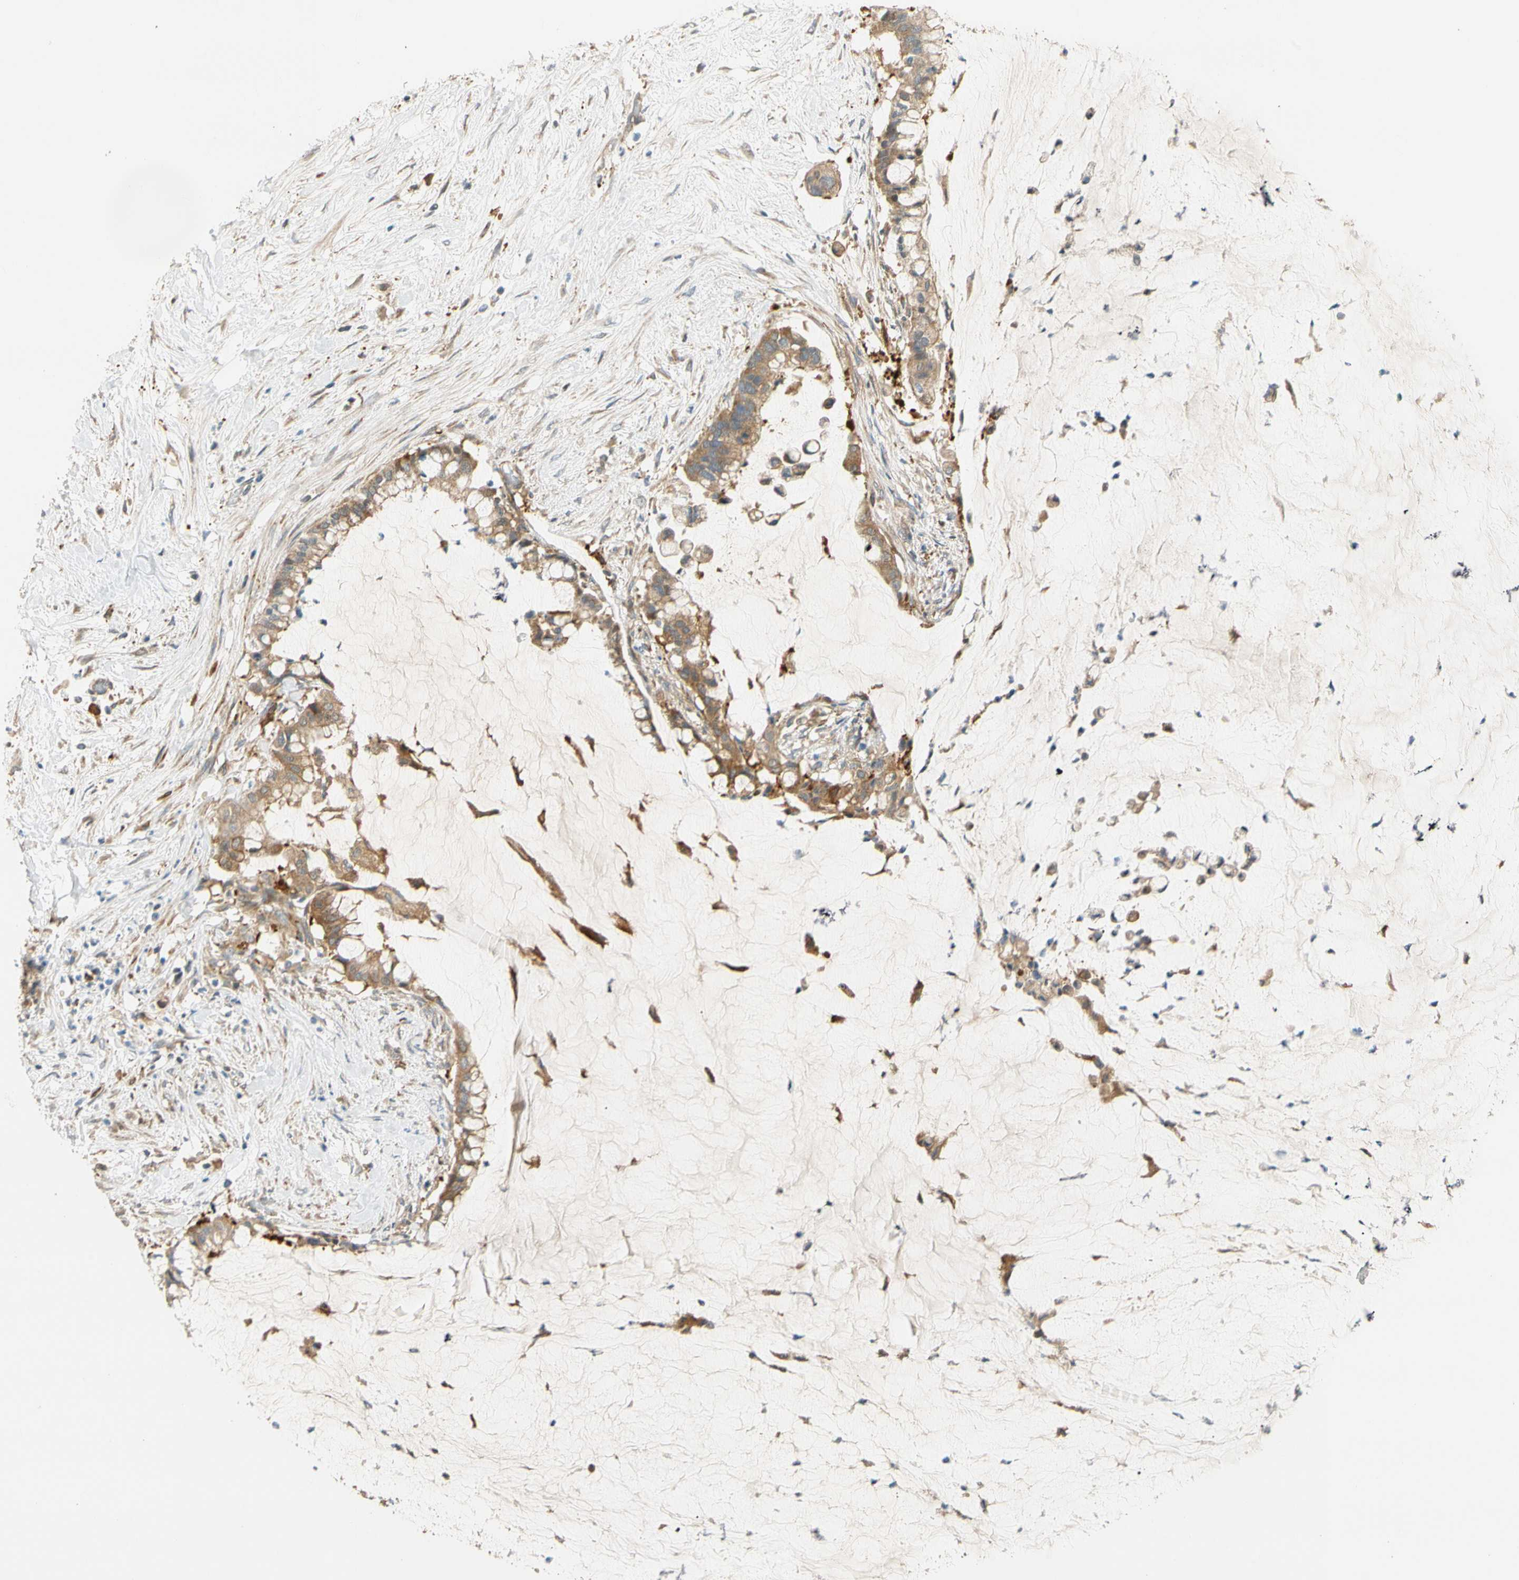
{"staining": {"intensity": "moderate", "quantity": ">75%", "location": "cytoplasmic/membranous"}, "tissue": "pancreatic cancer", "cell_type": "Tumor cells", "image_type": "cancer", "snomed": [{"axis": "morphology", "description": "Adenocarcinoma, NOS"}, {"axis": "topography", "description": "Pancreas"}], "caption": "Protein expression analysis of pancreatic adenocarcinoma reveals moderate cytoplasmic/membranous expression in approximately >75% of tumor cells. The staining is performed using DAB brown chromogen to label protein expression. The nuclei are counter-stained blue using hematoxylin.", "gene": "PARP14", "patient": {"sex": "male", "age": 41}}